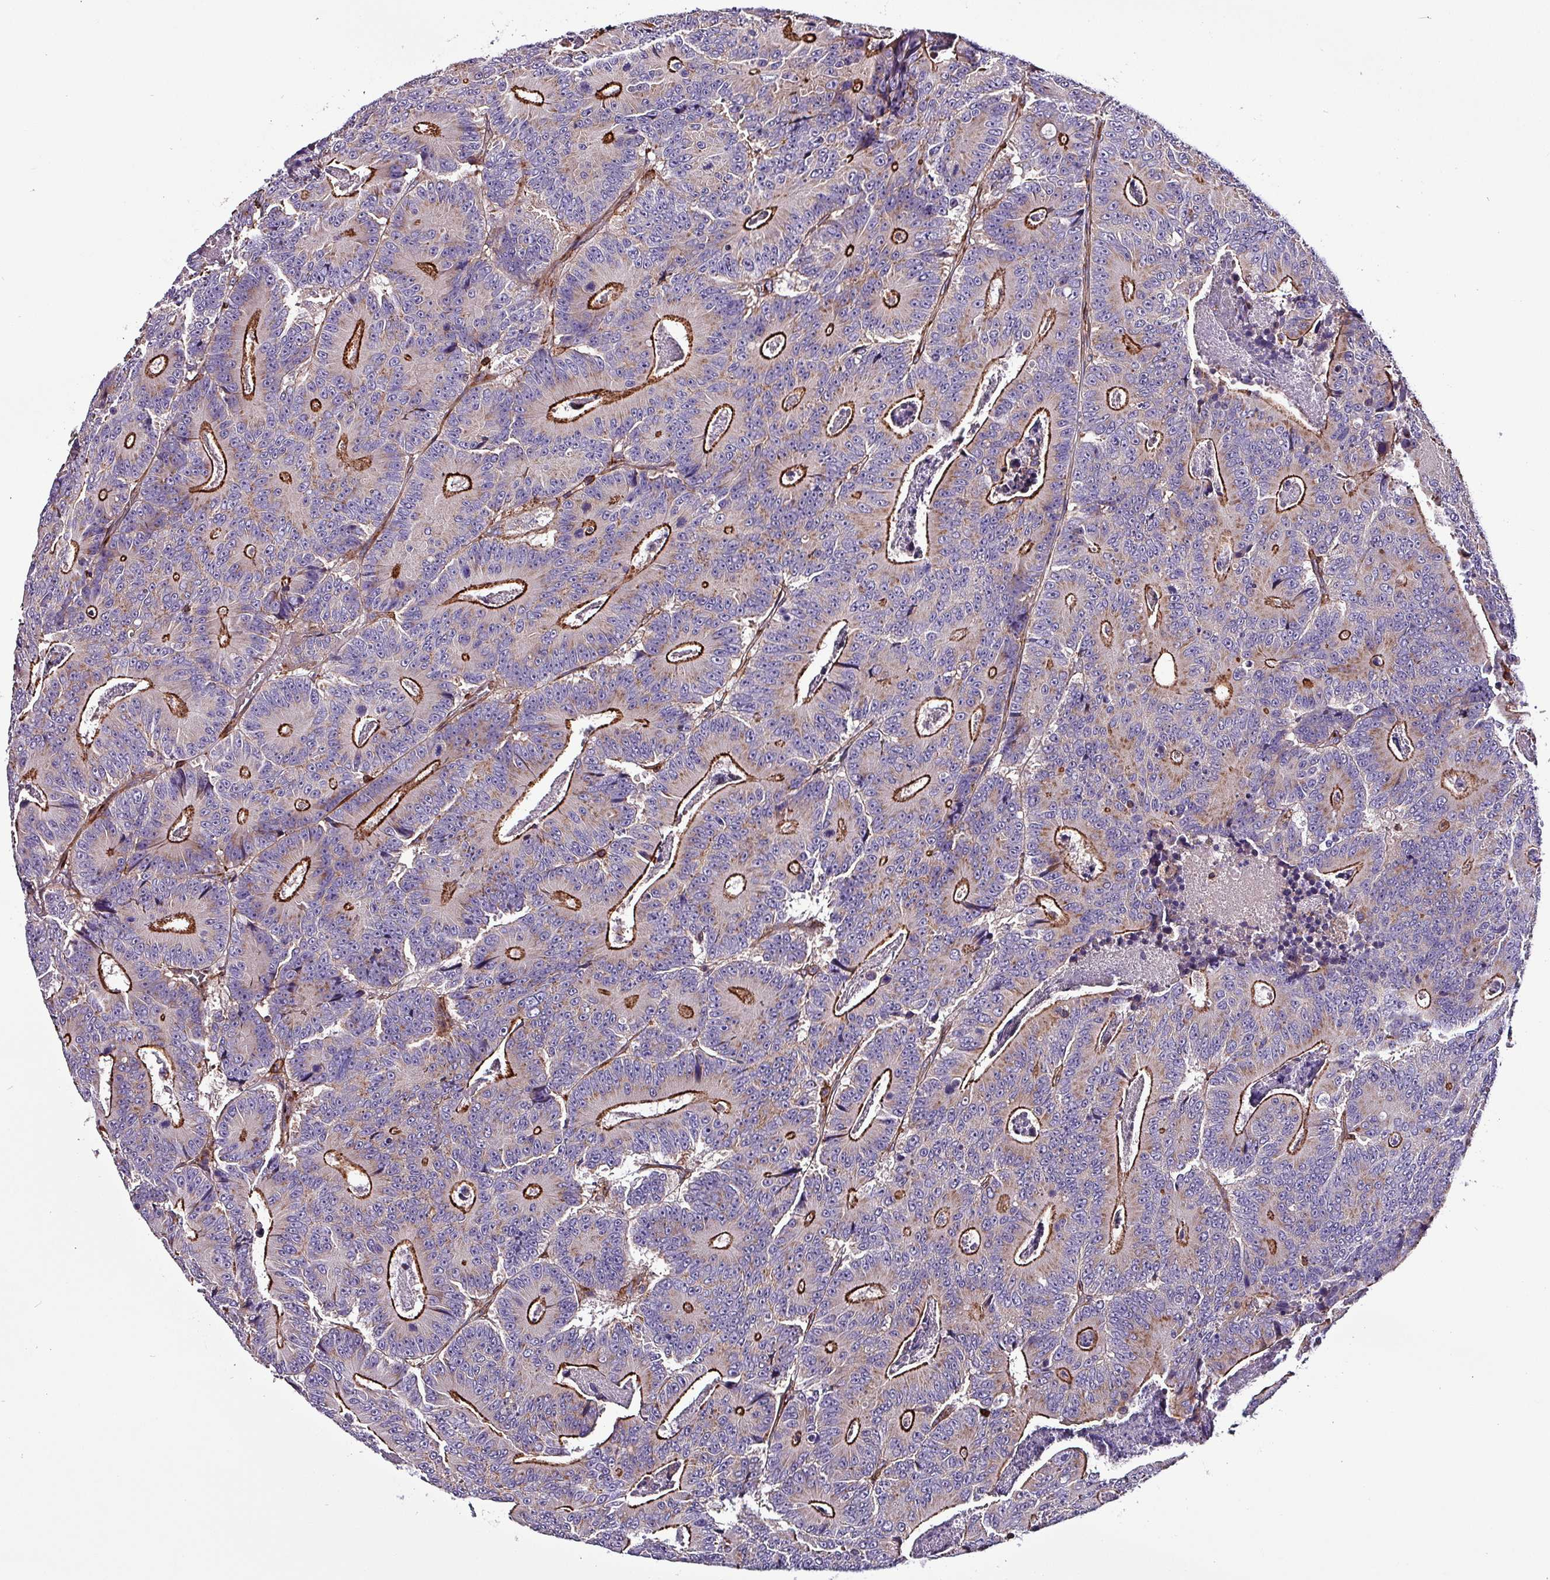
{"staining": {"intensity": "moderate", "quantity": "25%-75%", "location": "cytoplasmic/membranous"}, "tissue": "colorectal cancer", "cell_type": "Tumor cells", "image_type": "cancer", "snomed": [{"axis": "morphology", "description": "Adenocarcinoma, NOS"}, {"axis": "topography", "description": "Colon"}], "caption": "Immunohistochemistry (IHC) histopathology image of colorectal cancer stained for a protein (brown), which exhibits medium levels of moderate cytoplasmic/membranous expression in about 25%-75% of tumor cells.", "gene": "VAMP4", "patient": {"sex": "male", "age": 83}}